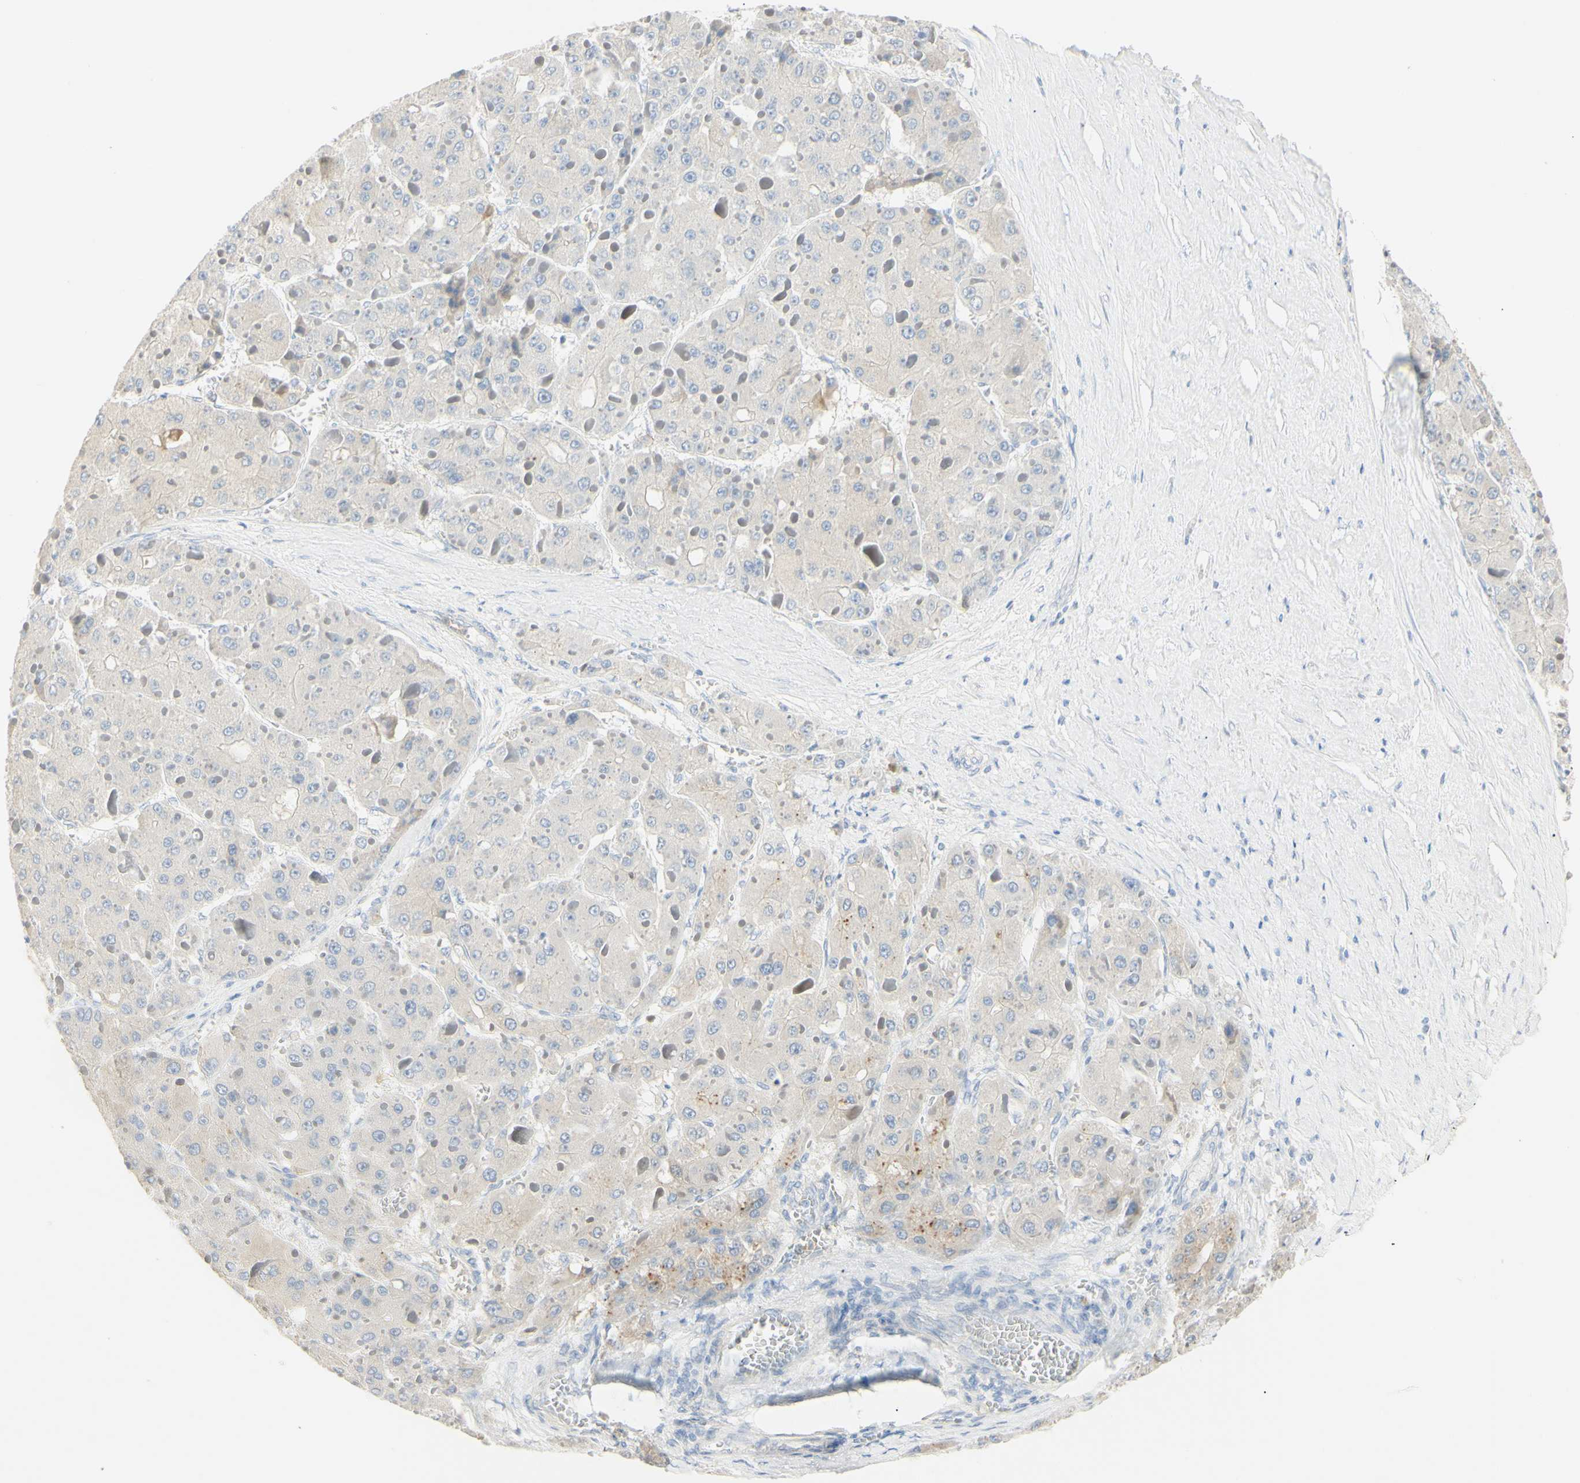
{"staining": {"intensity": "negative", "quantity": "none", "location": "none"}, "tissue": "liver cancer", "cell_type": "Tumor cells", "image_type": "cancer", "snomed": [{"axis": "morphology", "description": "Carcinoma, Hepatocellular, NOS"}, {"axis": "topography", "description": "Liver"}], "caption": "Immunohistochemistry (IHC) of liver cancer demonstrates no staining in tumor cells. (Brightfield microscopy of DAB (3,3'-diaminobenzidine) IHC at high magnification).", "gene": "B4GALNT3", "patient": {"sex": "female", "age": 73}}